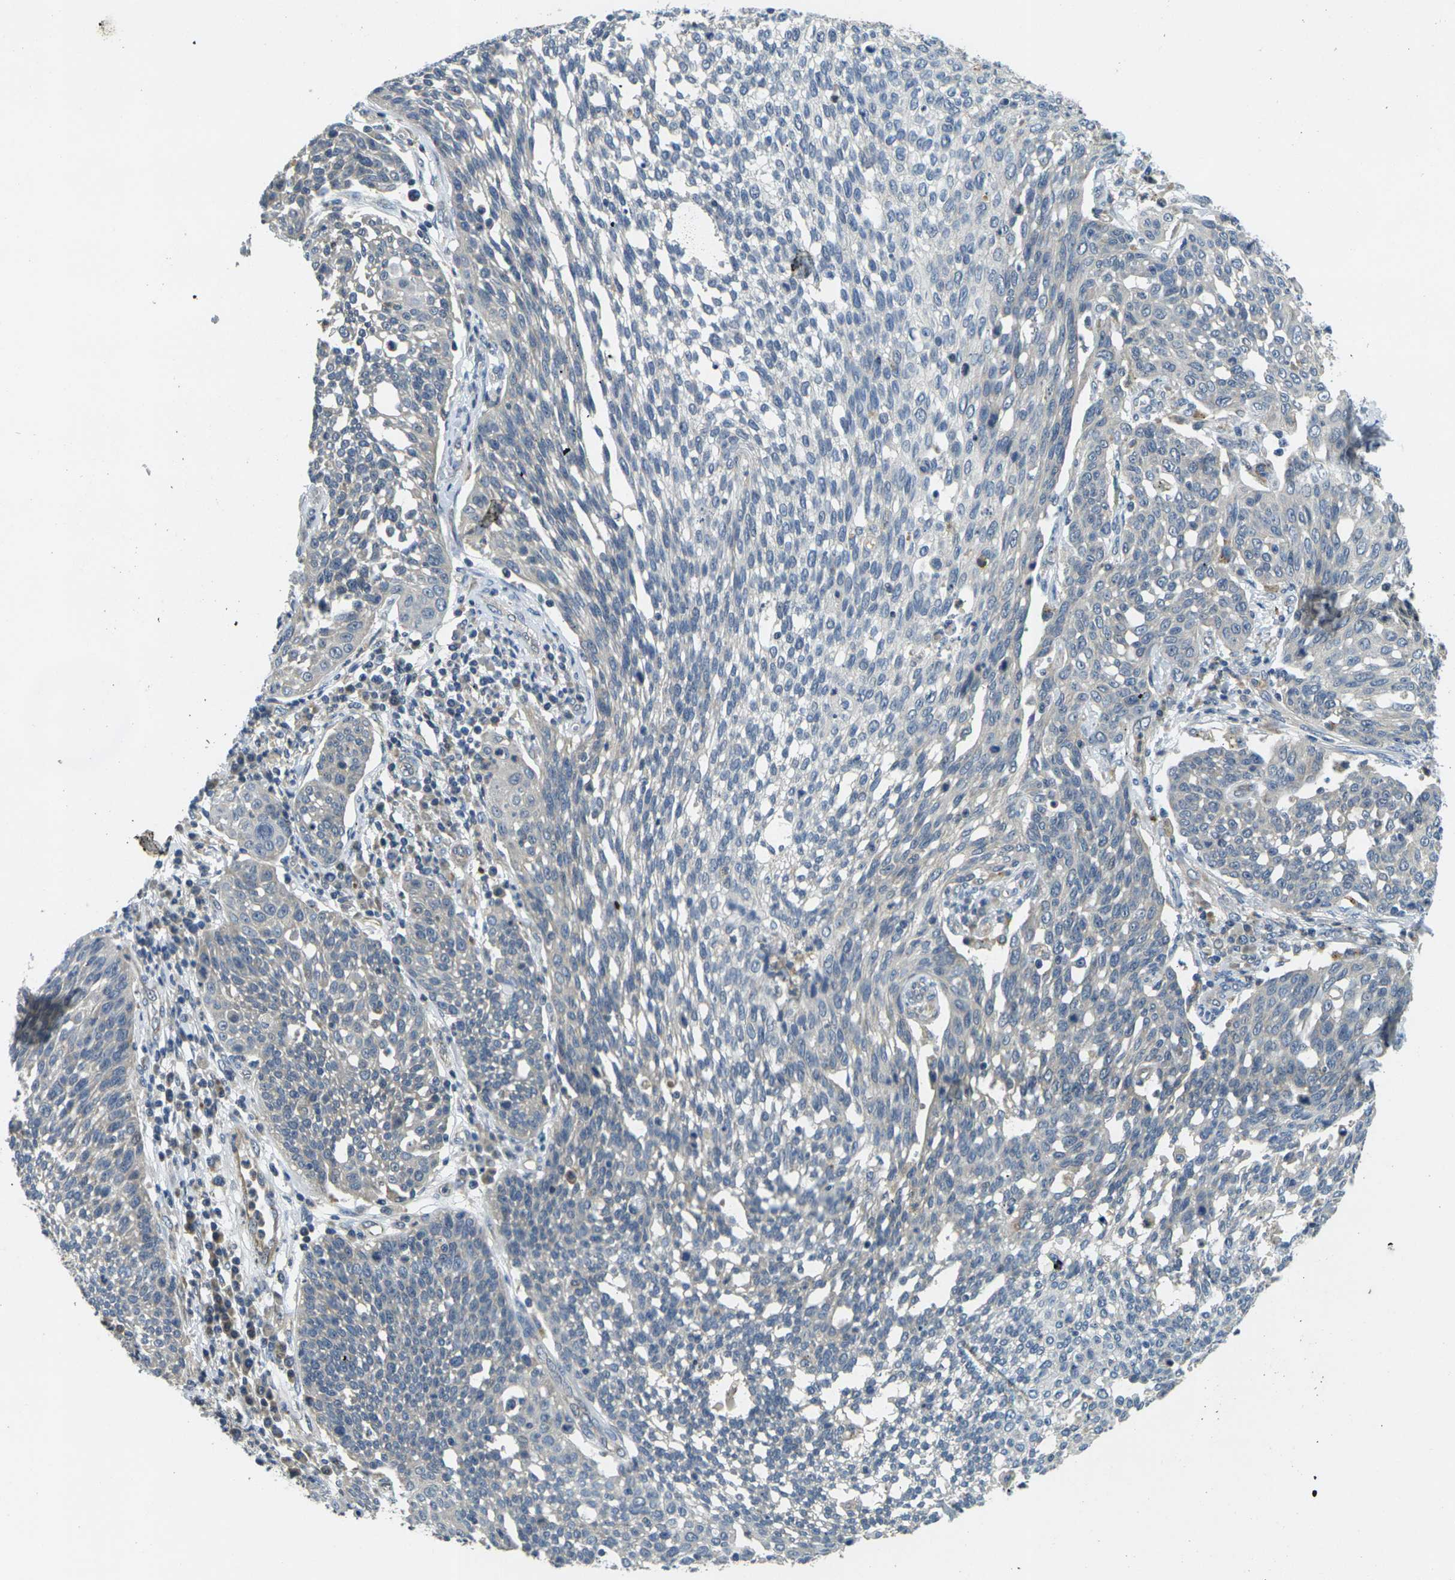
{"staining": {"intensity": "negative", "quantity": "none", "location": "none"}, "tissue": "cervical cancer", "cell_type": "Tumor cells", "image_type": "cancer", "snomed": [{"axis": "morphology", "description": "Squamous cell carcinoma, NOS"}, {"axis": "topography", "description": "Cervix"}], "caption": "An image of cervical squamous cell carcinoma stained for a protein exhibits no brown staining in tumor cells. Nuclei are stained in blue.", "gene": "MINAR2", "patient": {"sex": "female", "age": 34}}